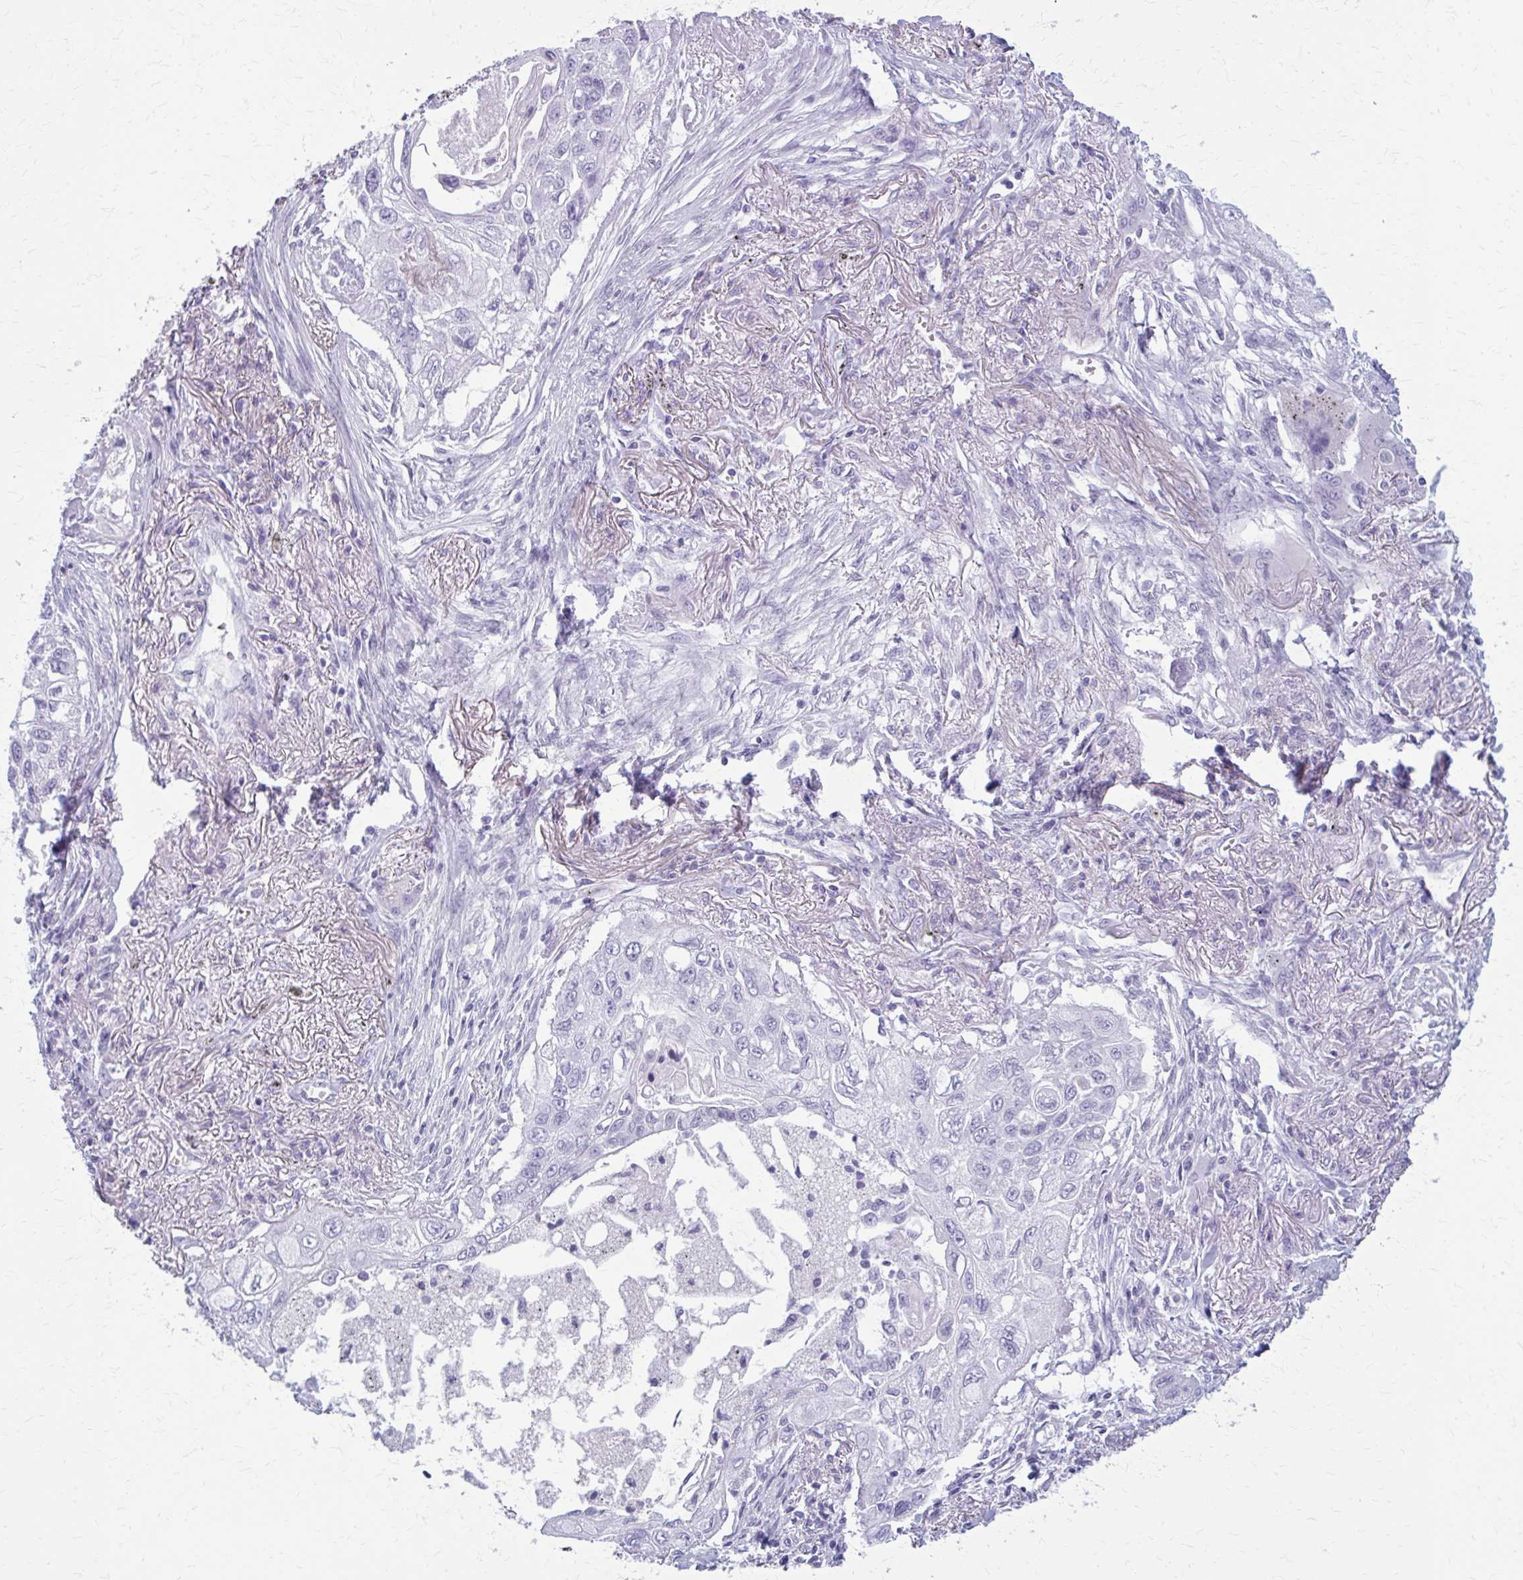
{"staining": {"intensity": "negative", "quantity": "none", "location": "none"}, "tissue": "lung cancer", "cell_type": "Tumor cells", "image_type": "cancer", "snomed": [{"axis": "morphology", "description": "Squamous cell carcinoma, NOS"}, {"axis": "topography", "description": "Lung"}], "caption": "IHC photomicrograph of neoplastic tissue: human lung cancer stained with DAB (3,3'-diaminobenzidine) shows no significant protein expression in tumor cells.", "gene": "ZDHHC7", "patient": {"sex": "male", "age": 75}}